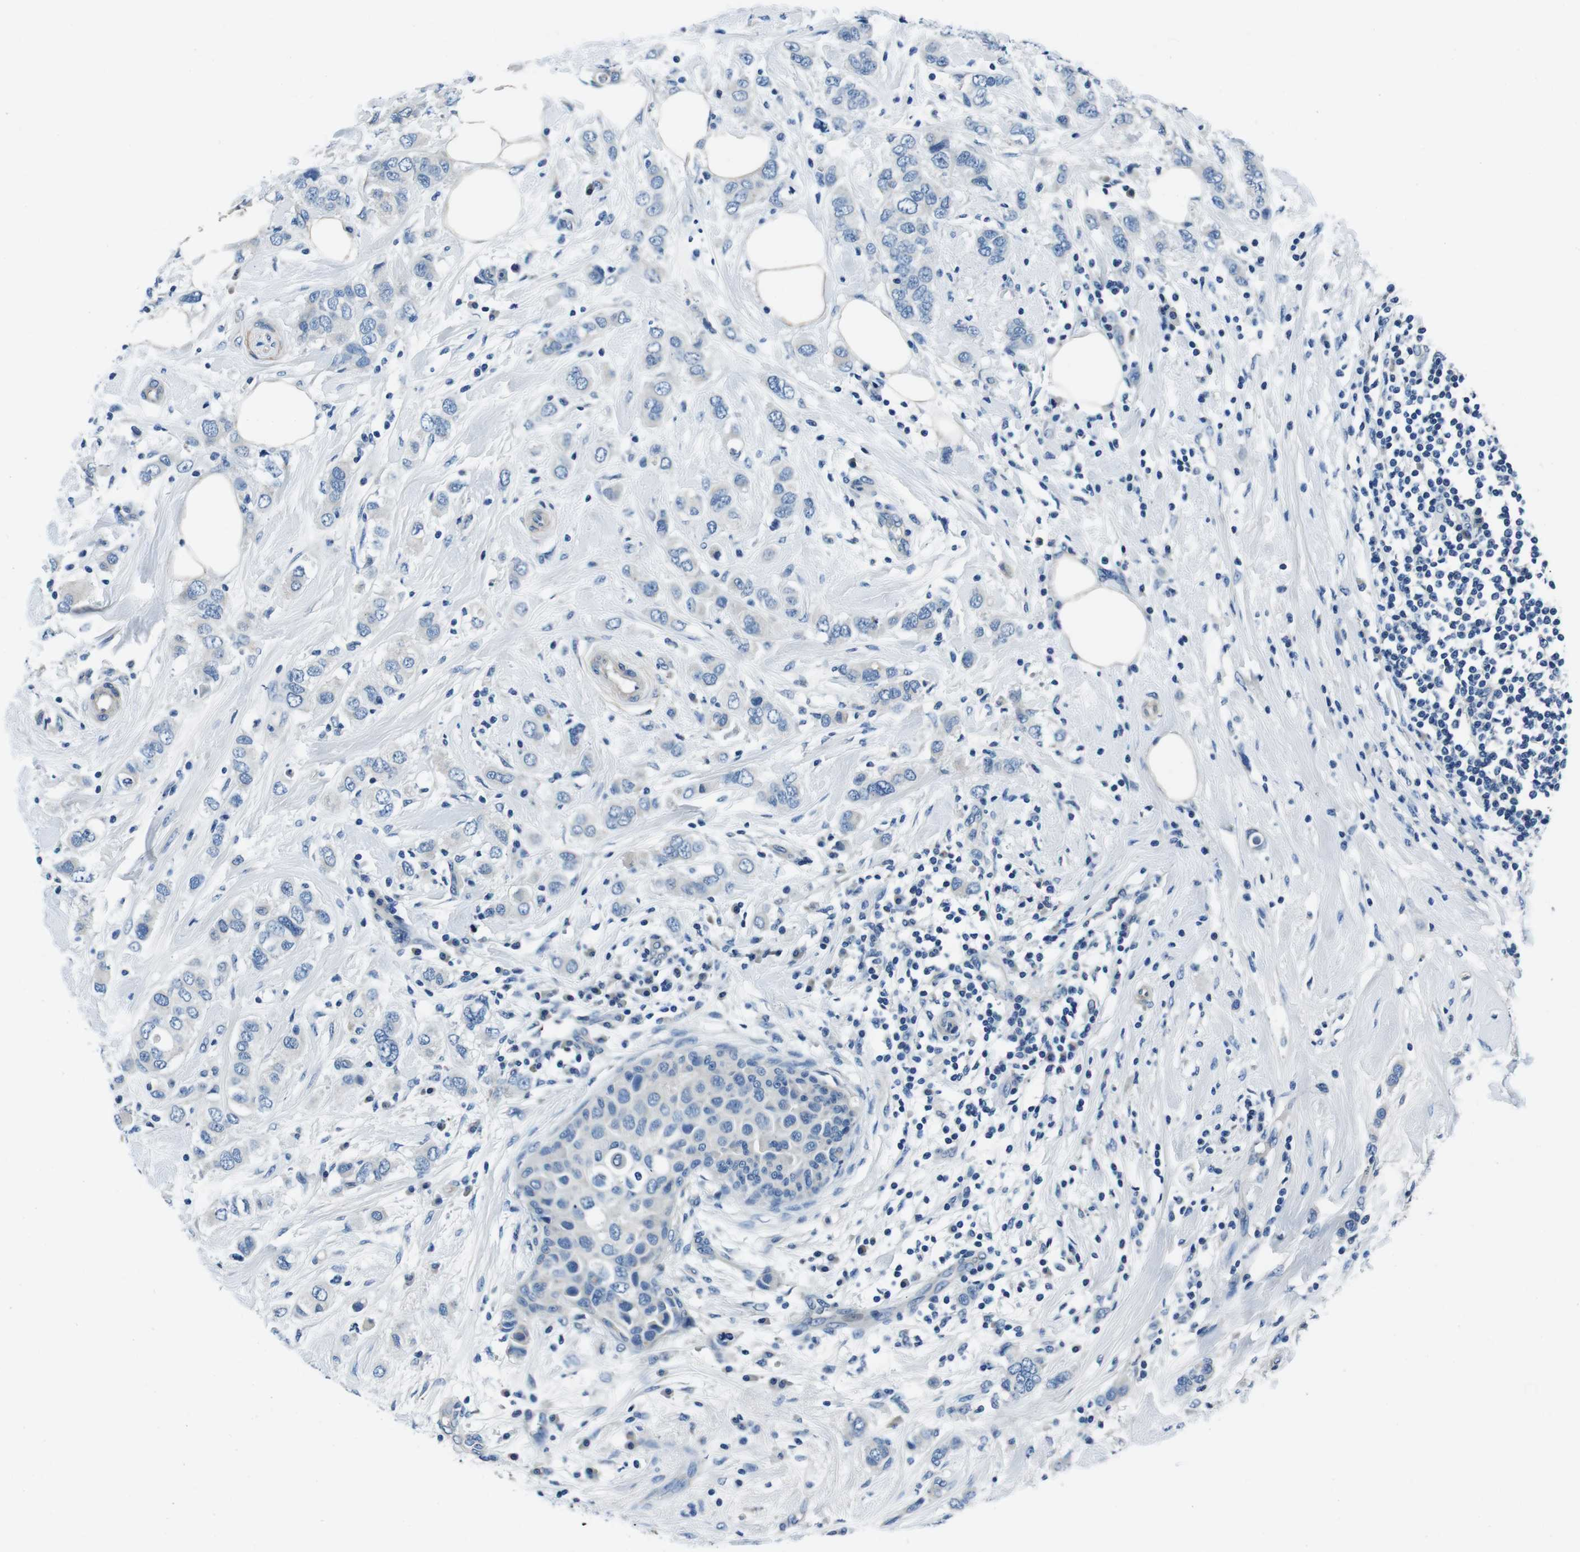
{"staining": {"intensity": "negative", "quantity": "none", "location": "none"}, "tissue": "breast cancer", "cell_type": "Tumor cells", "image_type": "cancer", "snomed": [{"axis": "morphology", "description": "Duct carcinoma"}, {"axis": "topography", "description": "Breast"}], "caption": "Immunohistochemistry photomicrograph of neoplastic tissue: breast infiltrating ductal carcinoma stained with DAB displays no significant protein positivity in tumor cells.", "gene": "CASQ1", "patient": {"sex": "female", "age": 50}}